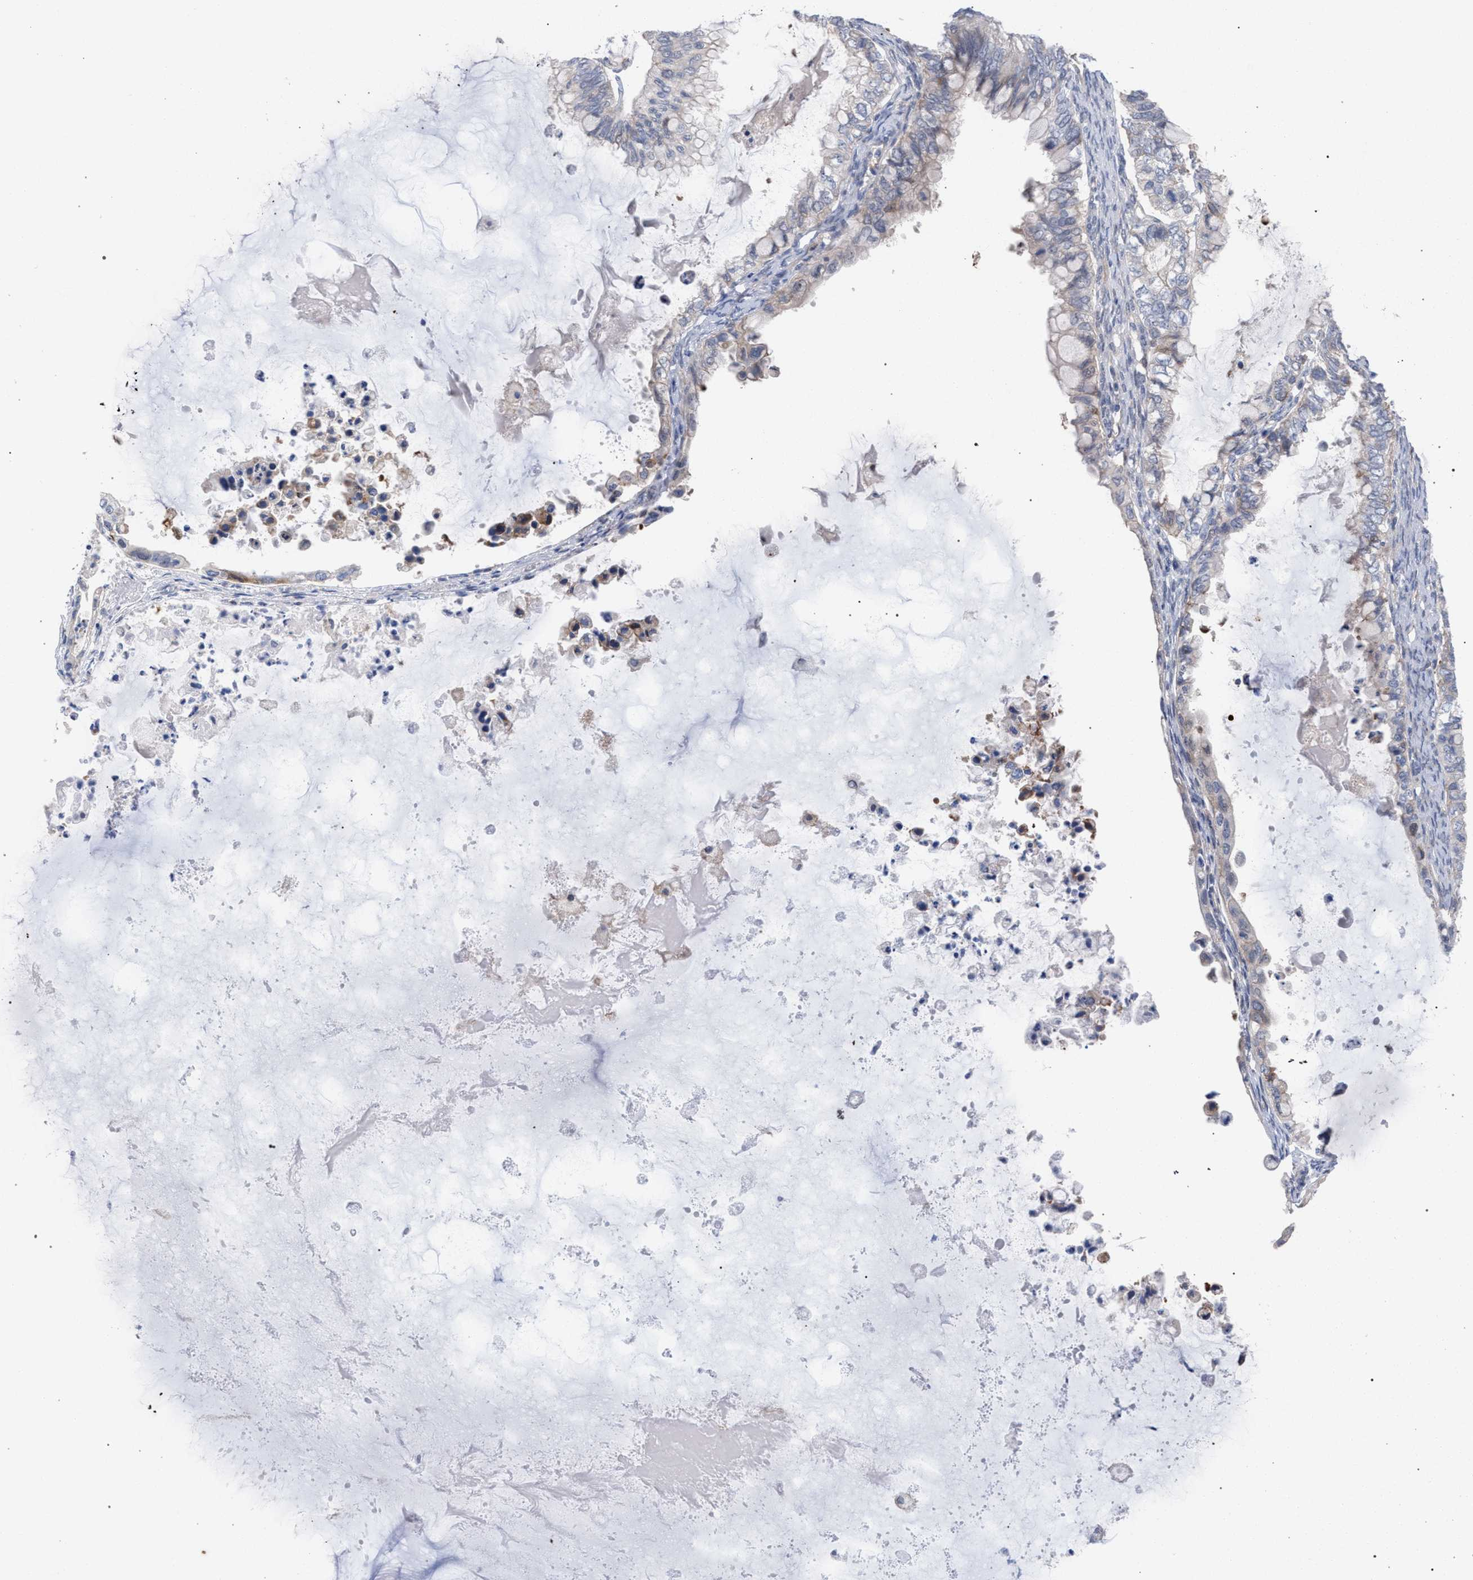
{"staining": {"intensity": "moderate", "quantity": "25%-75%", "location": "cytoplasmic/membranous"}, "tissue": "ovarian cancer", "cell_type": "Tumor cells", "image_type": "cancer", "snomed": [{"axis": "morphology", "description": "Cystadenocarcinoma, mucinous, NOS"}, {"axis": "topography", "description": "Ovary"}], "caption": "Immunohistochemical staining of ovarian cancer (mucinous cystadenocarcinoma) exhibits moderate cytoplasmic/membranous protein expression in approximately 25%-75% of tumor cells.", "gene": "FHOD3", "patient": {"sex": "female", "age": 80}}